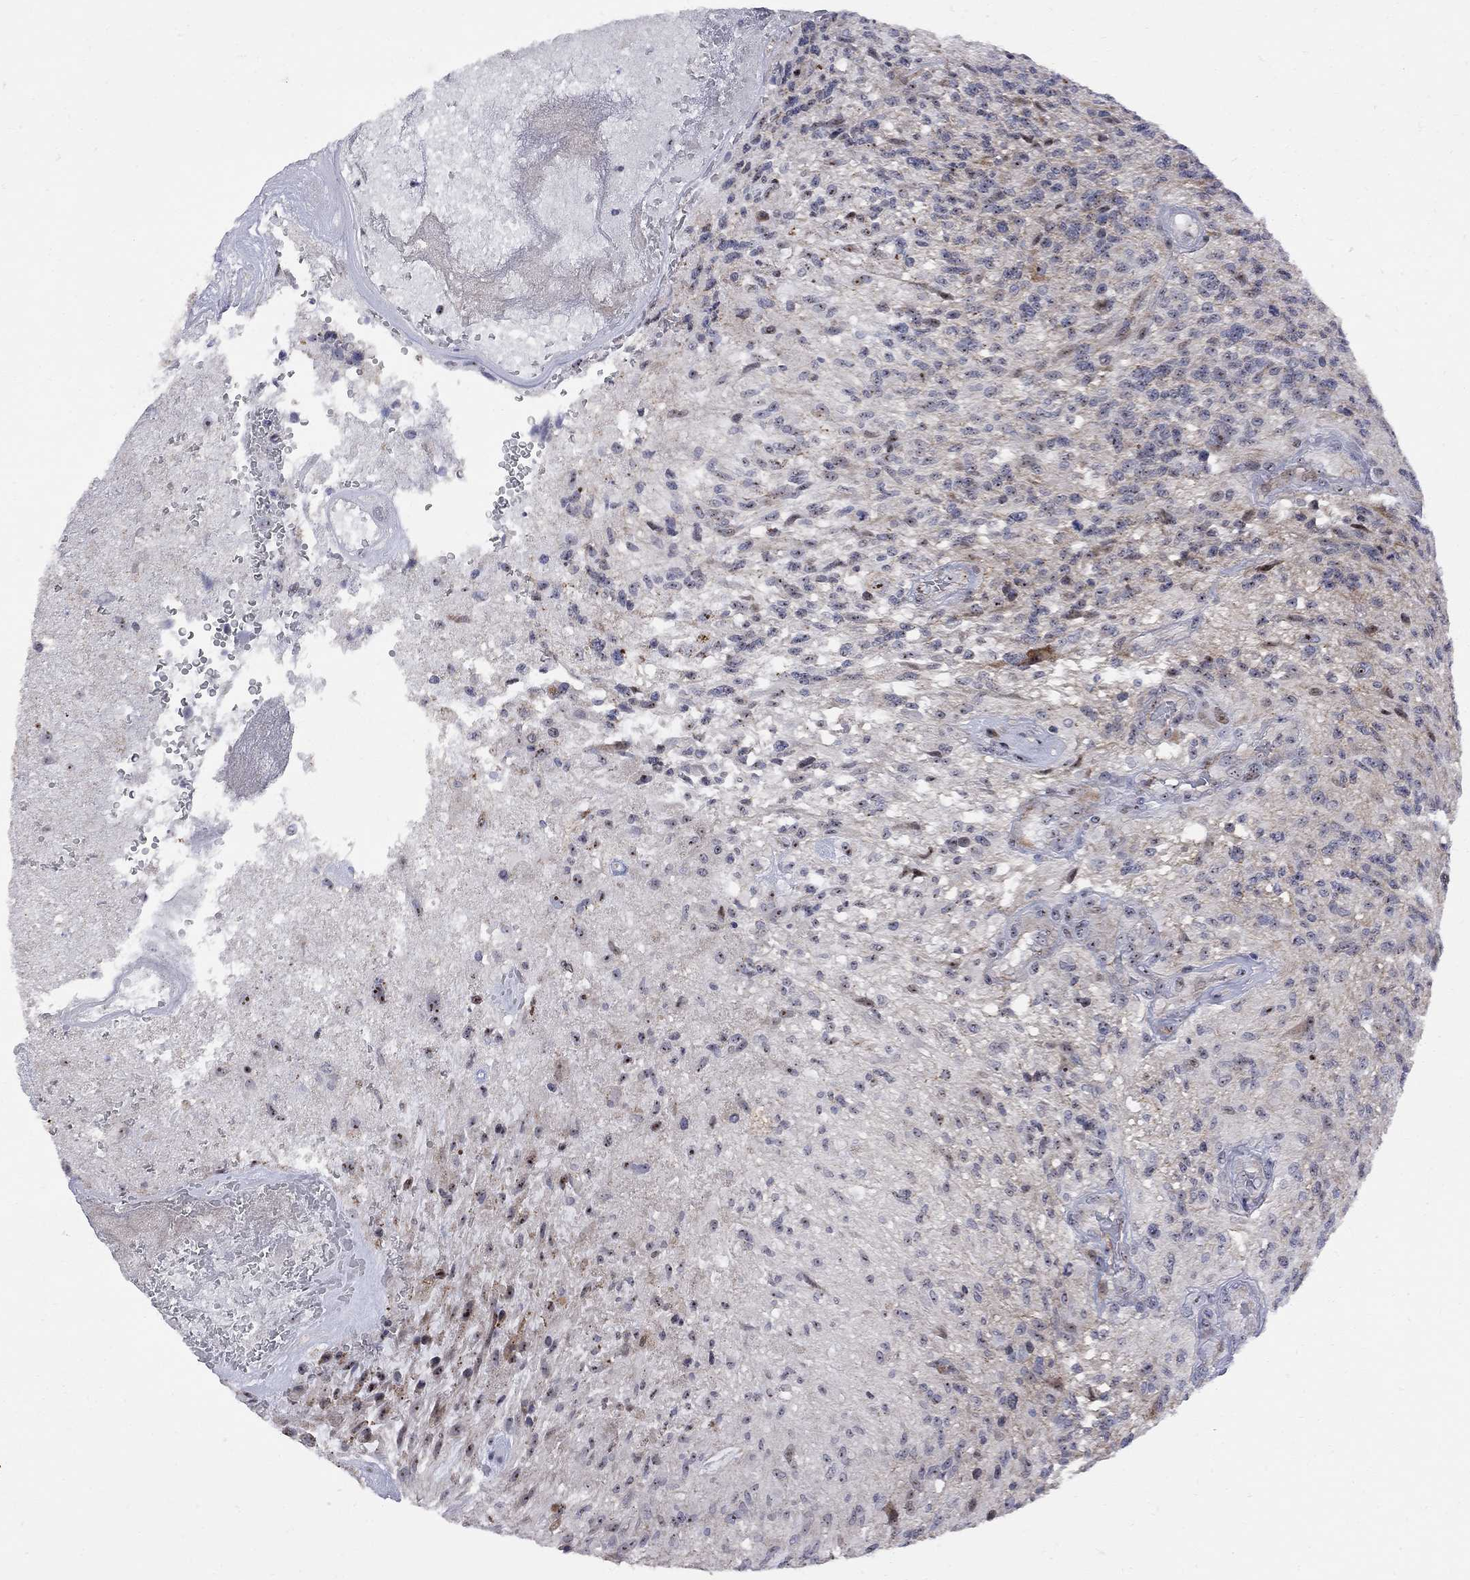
{"staining": {"intensity": "strong", "quantity": "<25%", "location": "nuclear"}, "tissue": "glioma", "cell_type": "Tumor cells", "image_type": "cancer", "snomed": [{"axis": "morphology", "description": "Glioma, malignant, High grade"}, {"axis": "topography", "description": "Brain"}], "caption": "Immunohistochemical staining of glioma demonstrates medium levels of strong nuclear expression in approximately <25% of tumor cells.", "gene": "DHX33", "patient": {"sex": "male", "age": 56}}